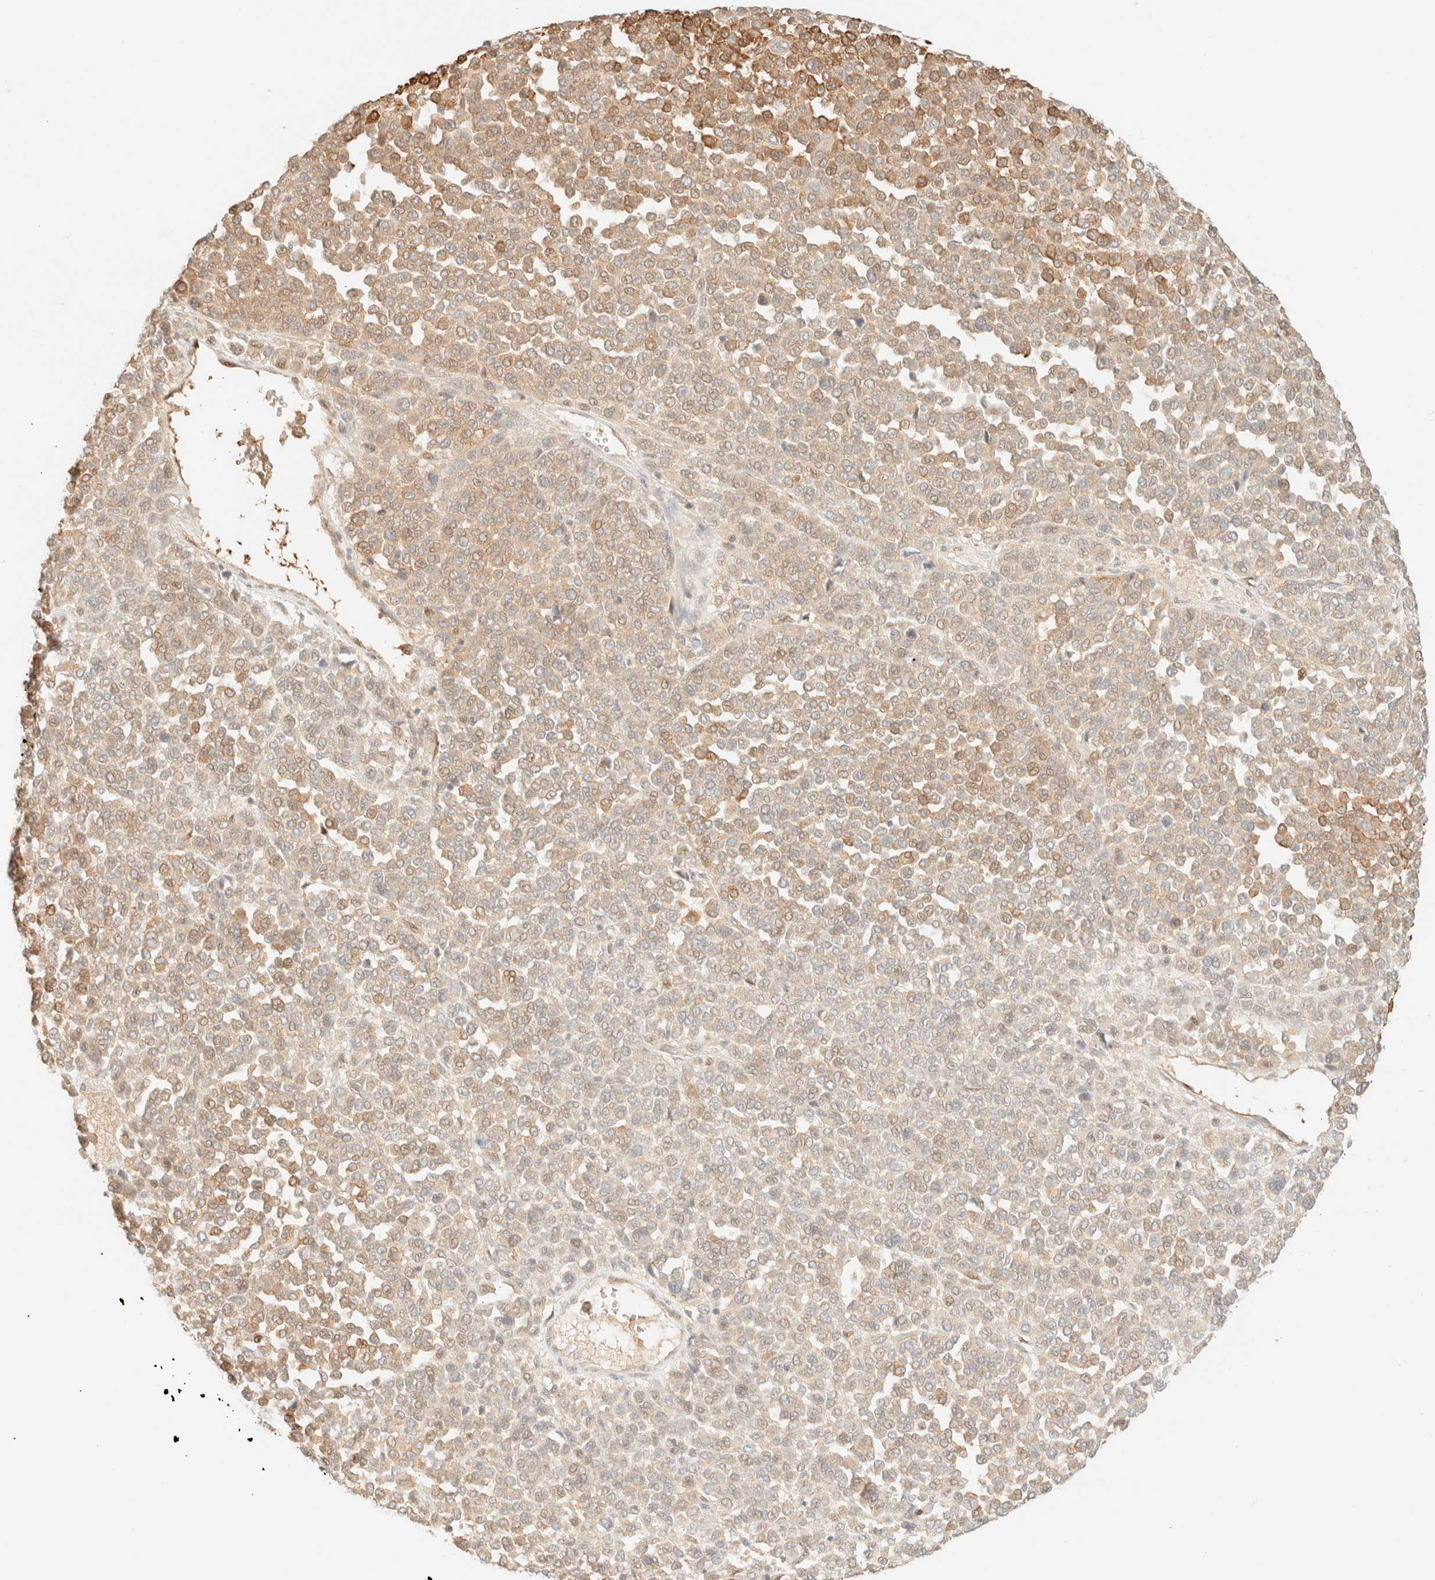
{"staining": {"intensity": "moderate", "quantity": "25%-75%", "location": "cytoplasmic/membranous"}, "tissue": "melanoma", "cell_type": "Tumor cells", "image_type": "cancer", "snomed": [{"axis": "morphology", "description": "Malignant melanoma, Metastatic site"}, {"axis": "topography", "description": "Pancreas"}], "caption": "This image reveals IHC staining of melanoma, with medium moderate cytoplasmic/membranous positivity in approximately 25%-75% of tumor cells.", "gene": "TSR1", "patient": {"sex": "female", "age": 30}}